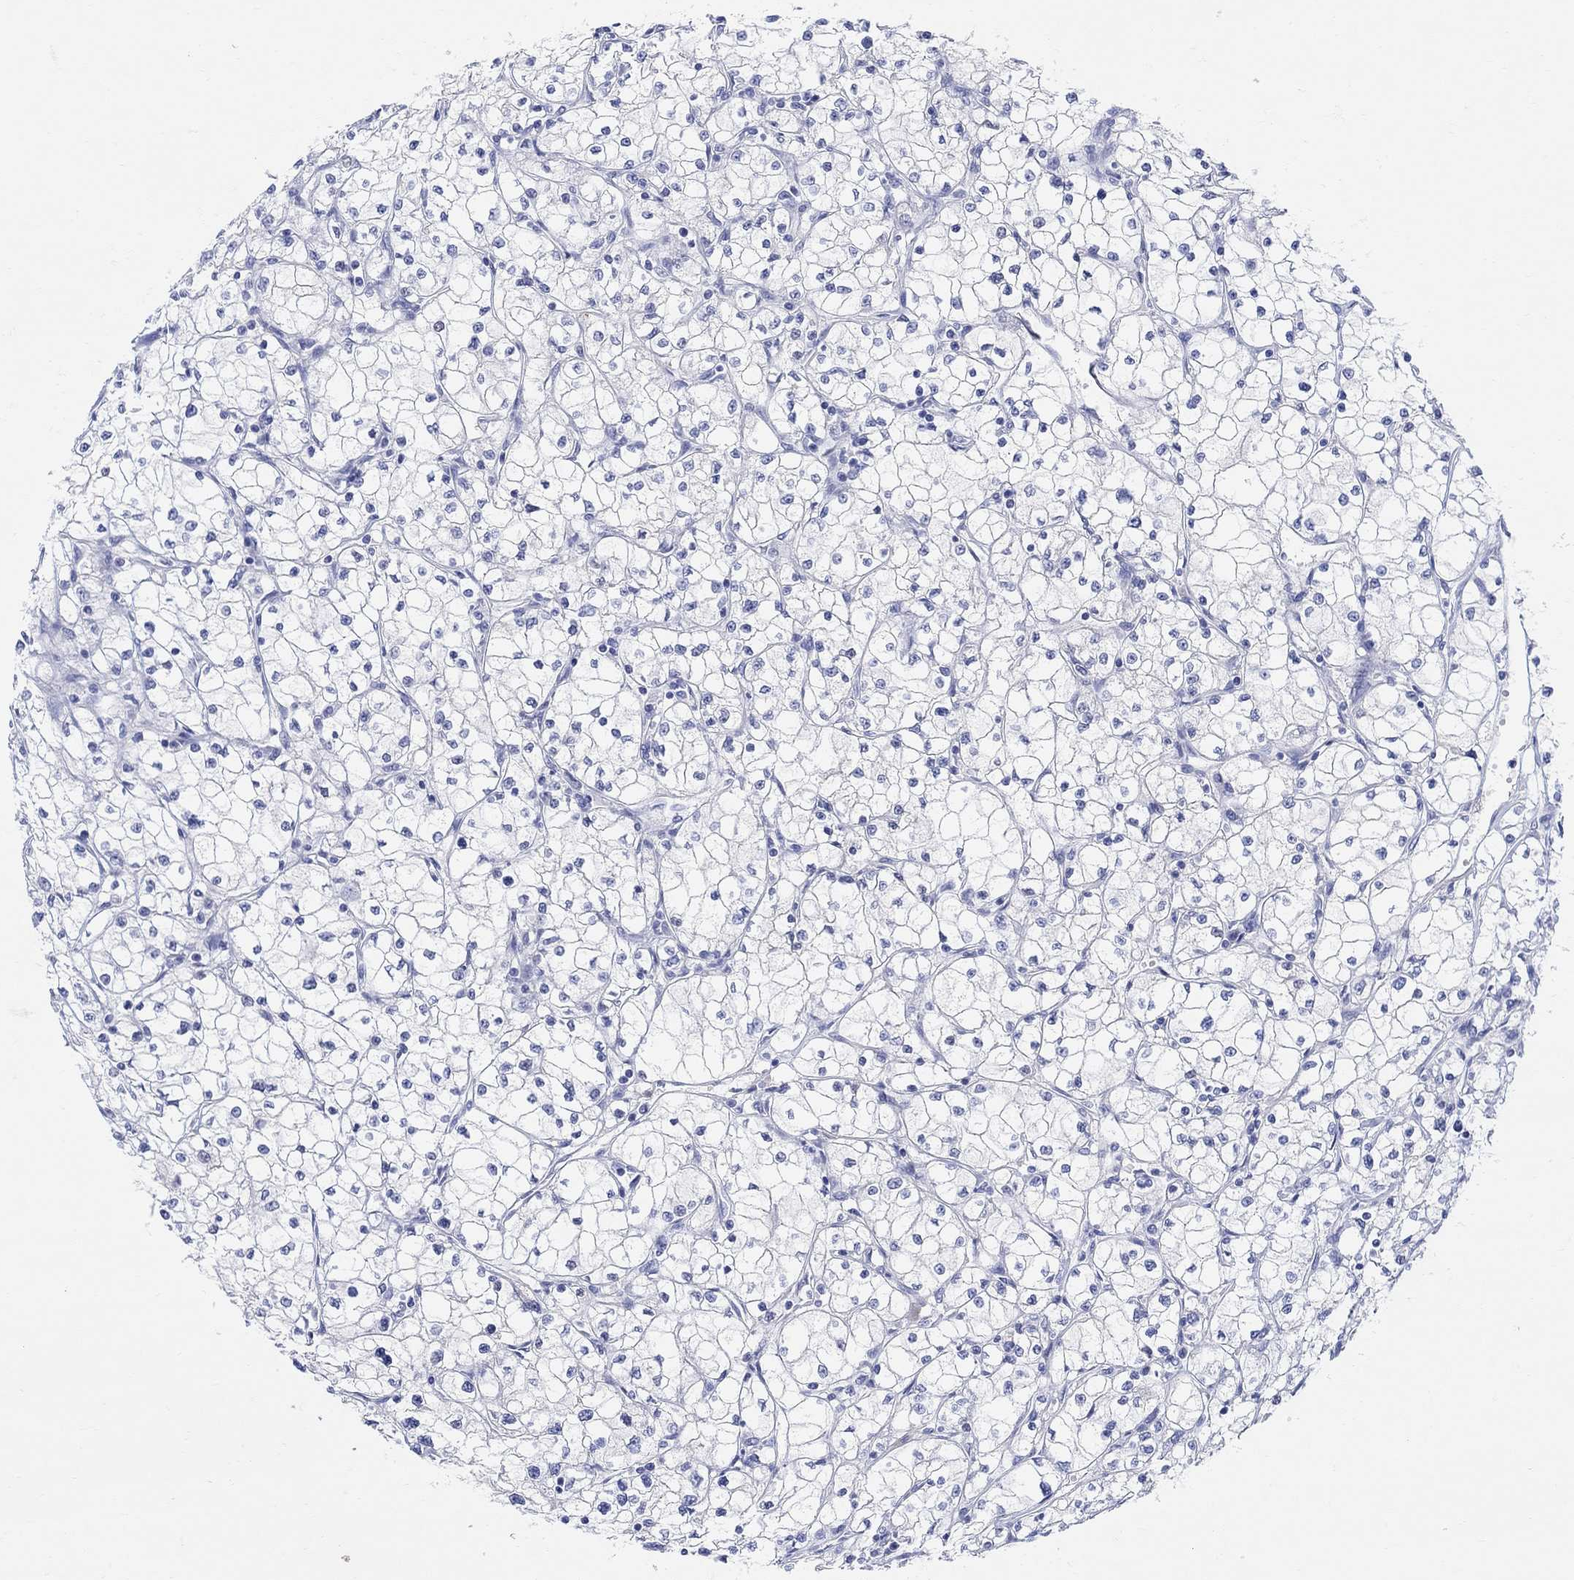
{"staining": {"intensity": "negative", "quantity": "none", "location": "none"}, "tissue": "renal cancer", "cell_type": "Tumor cells", "image_type": "cancer", "snomed": [{"axis": "morphology", "description": "Adenocarcinoma, NOS"}, {"axis": "topography", "description": "Kidney"}], "caption": "The histopathology image exhibits no significant staining in tumor cells of renal cancer.", "gene": "TYR", "patient": {"sex": "male", "age": 67}}